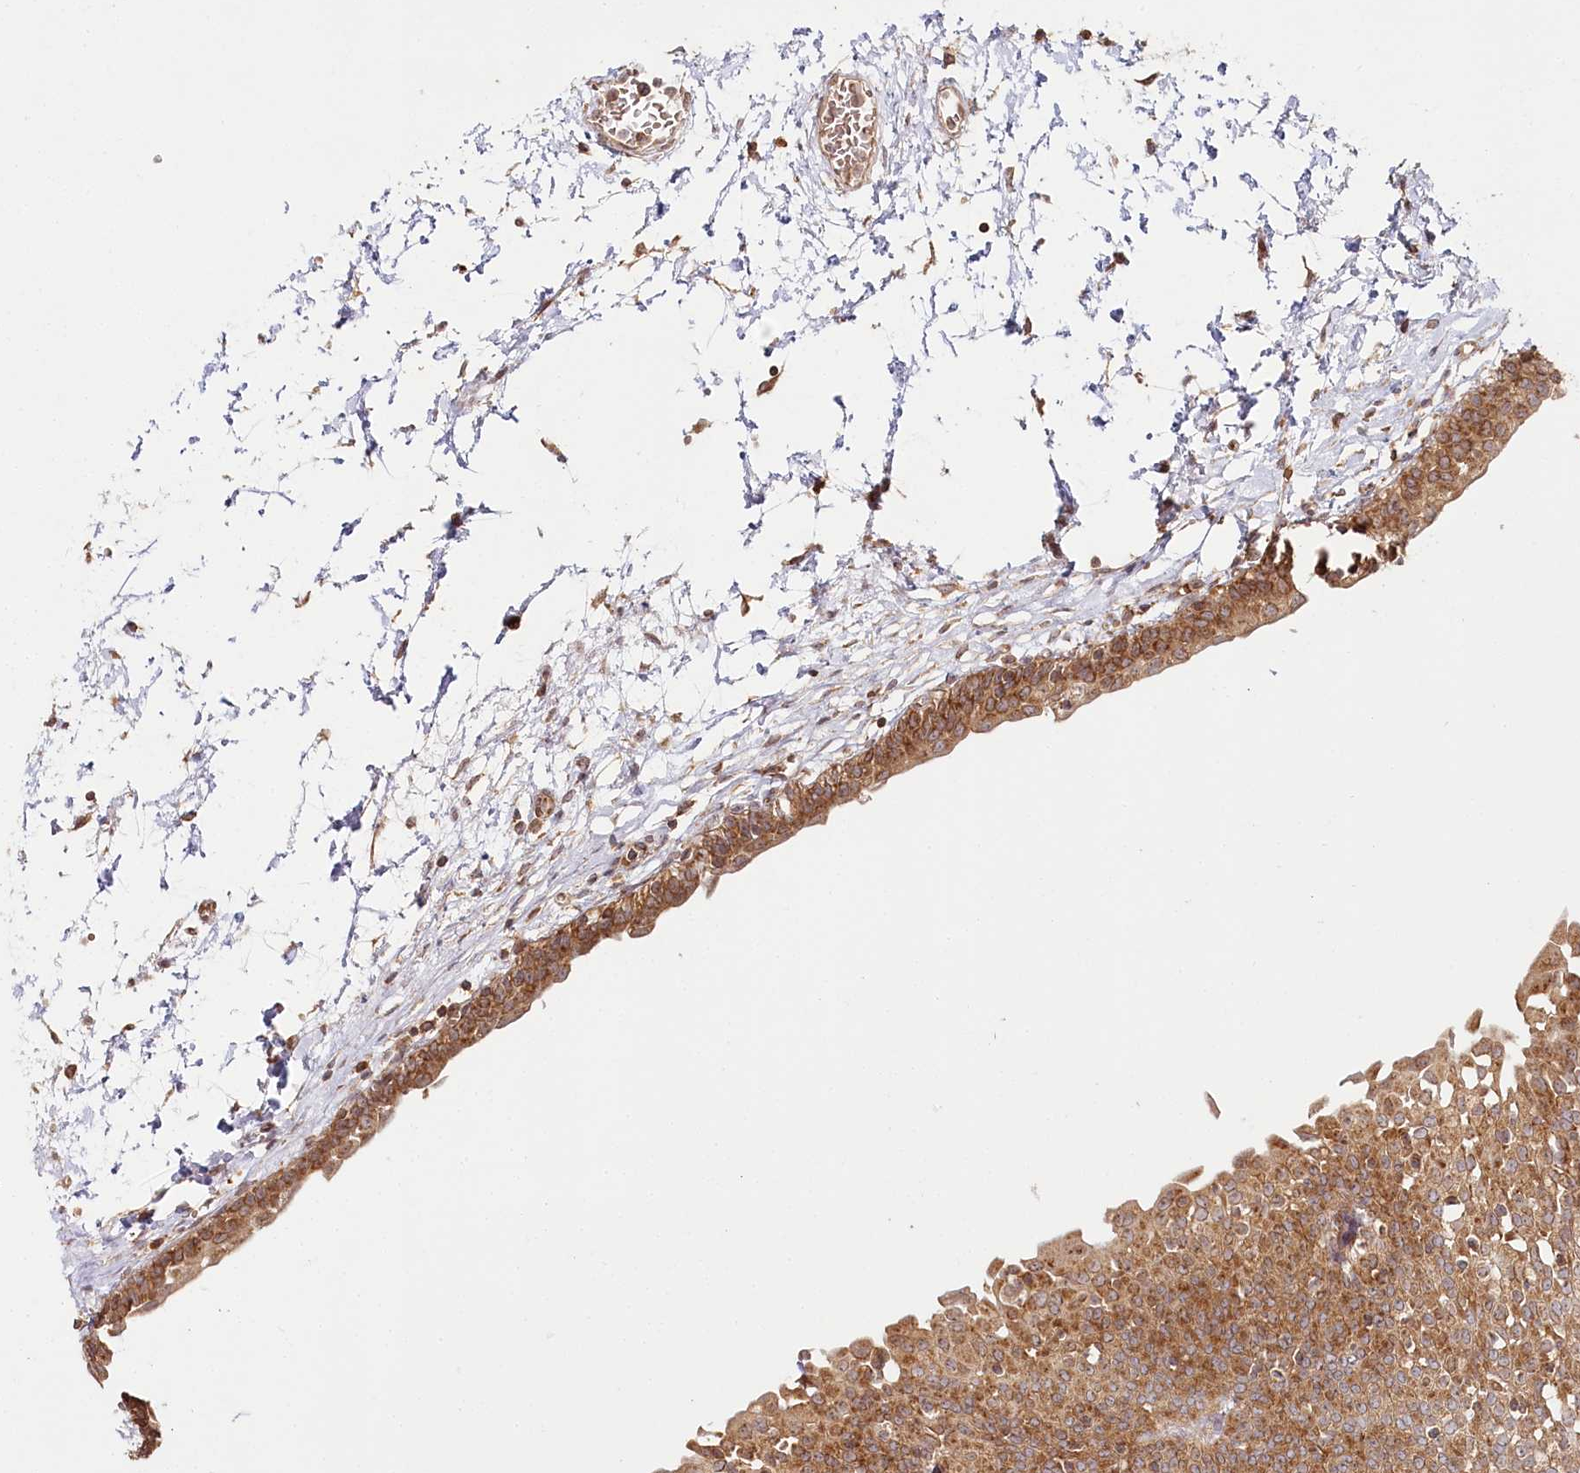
{"staining": {"intensity": "strong", "quantity": ">75%", "location": "cytoplasmic/membranous"}, "tissue": "urinary bladder", "cell_type": "Urothelial cells", "image_type": "normal", "snomed": [{"axis": "morphology", "description": "Normal tissue, NOS"}, {"axis": "topography", "description": "Urinary bladder"}], "caption": "Approximately >75% of urothelial cells in normal urinary bladder display strong cytoplasmic/membranous protein staining as visualized by brown immunohistochemical staining.", "gene": "OTUD4", "patient": {"sex": "male", "age": 55}}